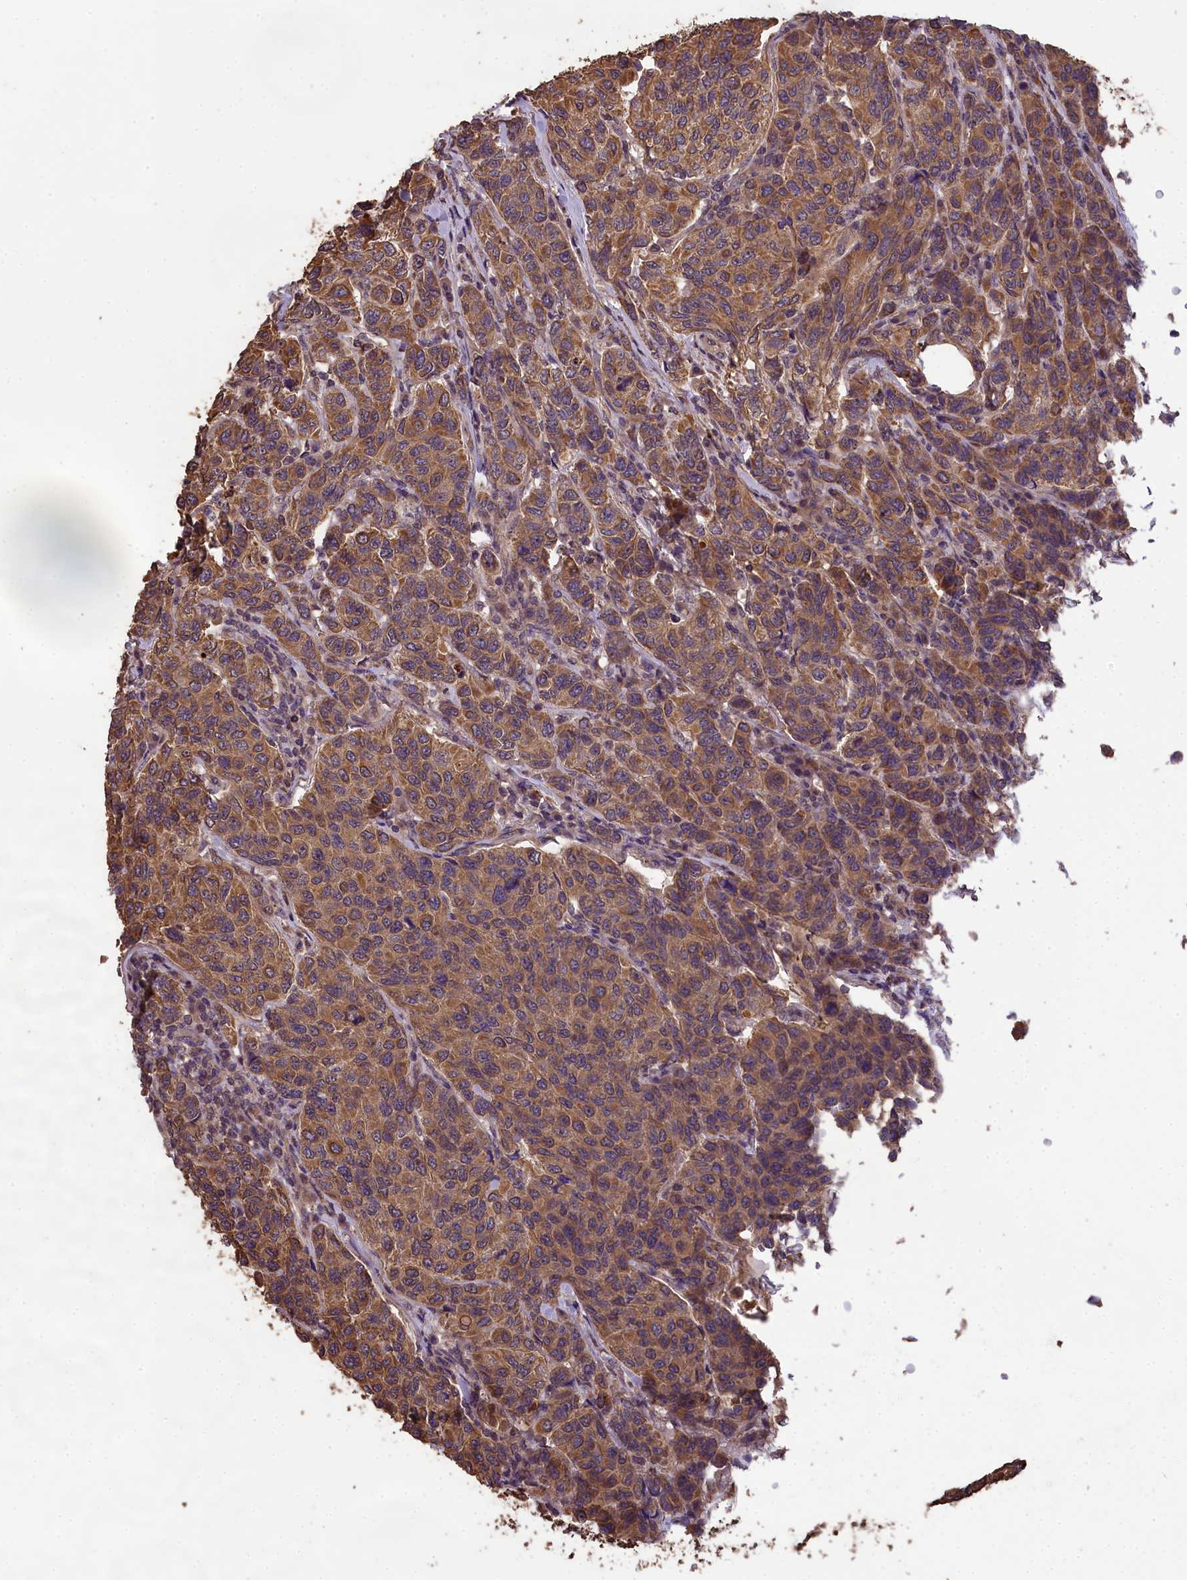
{"staining": {"intensity": "moderate", "quantity": ">75%", "location": "cytoplasmic/membranous"}, "tissue": "breast cancer", "cell_type": "Tumor cells", "image_type": "cancer", "snomed": [{"axis": "morphology", "description": "Duct carcinoma"}, {"axis": "topography", "description": "Breast"}], "caption": "Immunohistochemistry (IHC) image of neoplastic tissue: human invasive ductal carcinoma (breast) stained using IHC exhibits medium levels of moderate protein expression localized specifically in the cytoplasmic/membranous of tumor cells, appearing as a cytoplasmic/membranous brown color.", "gene": "CHD9", "patient": {"sex": "female", "age": 55}}